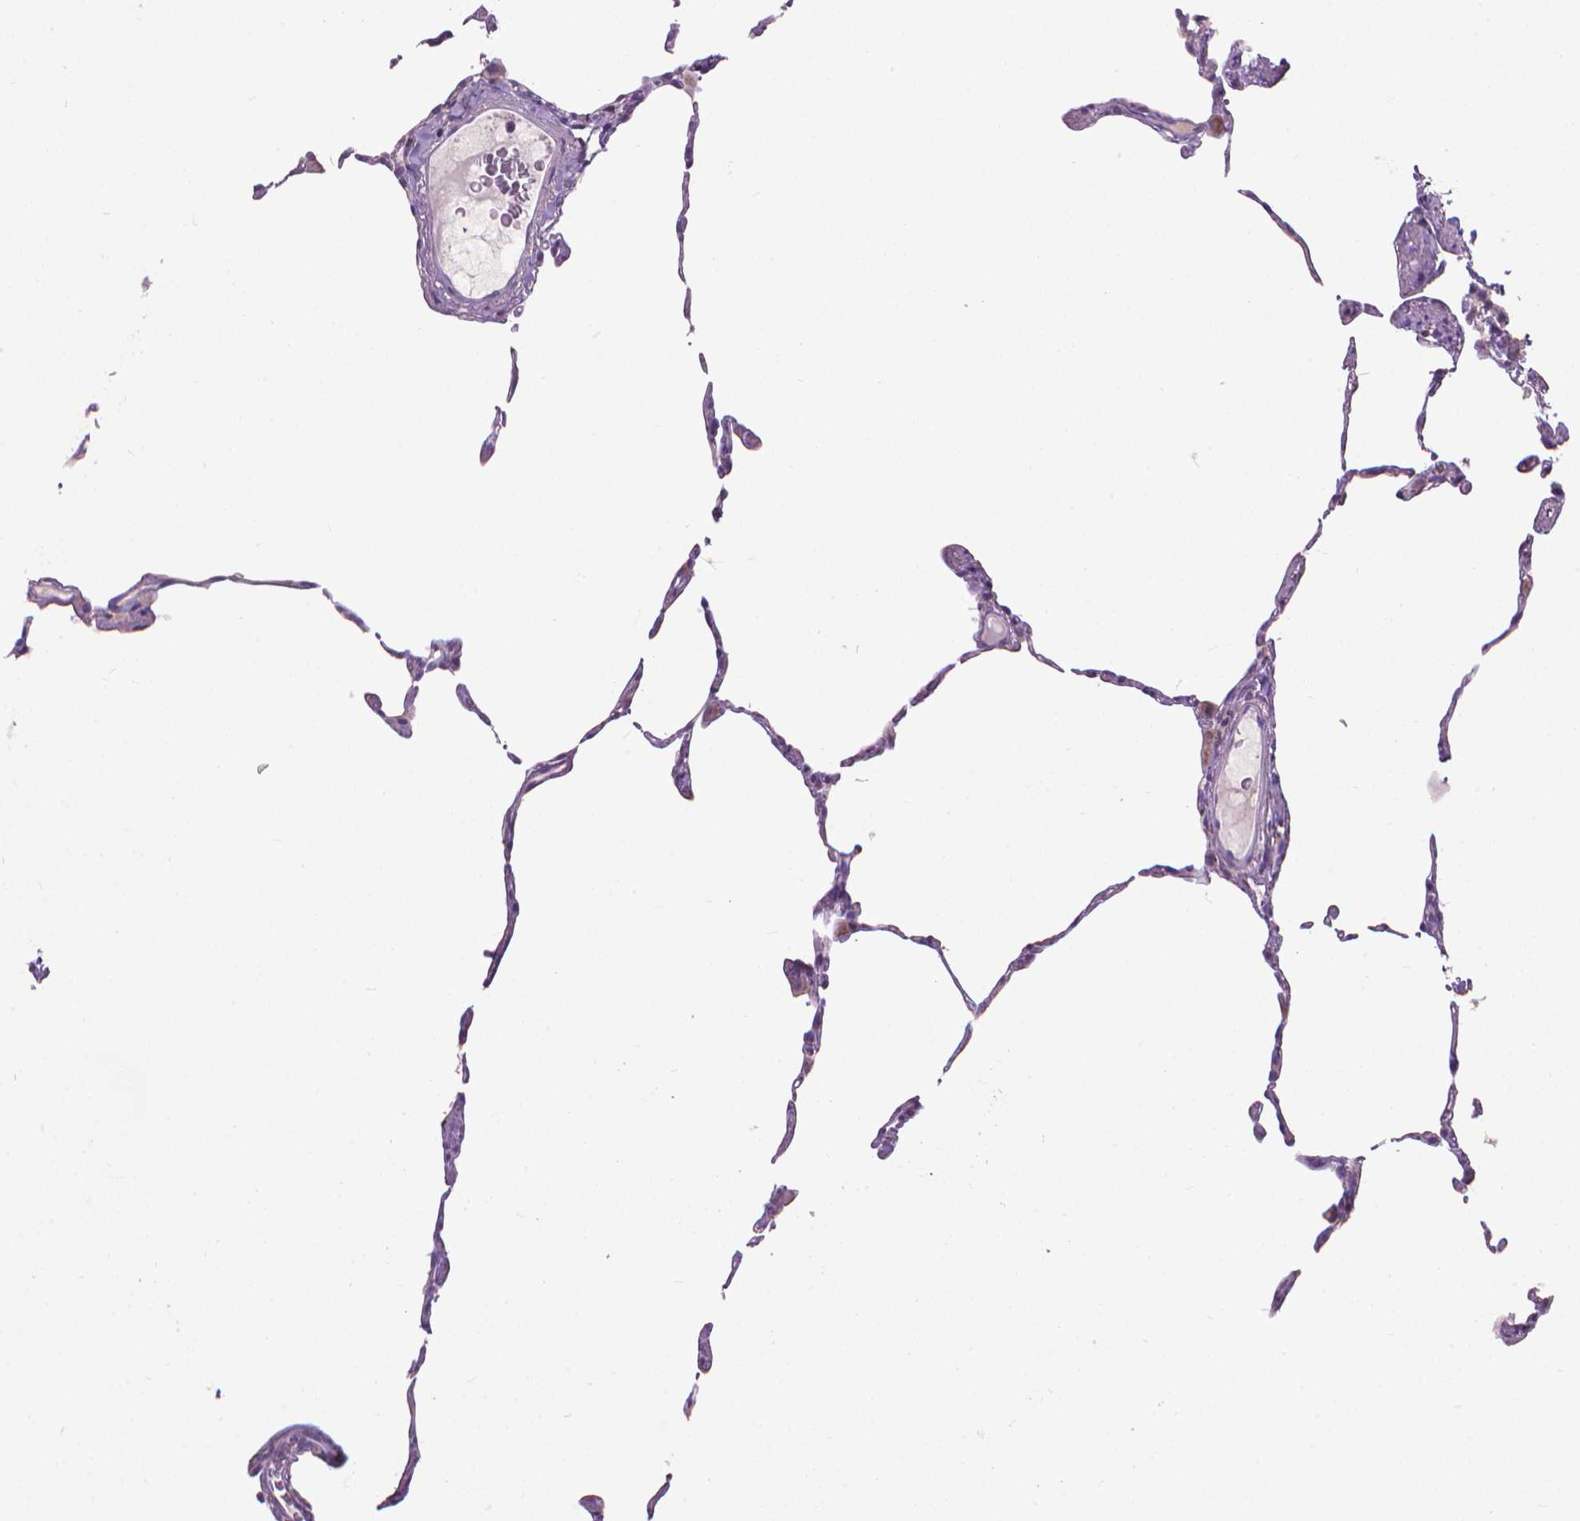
{"staining": {"intensity": "negative", "quantity": "none", "location": "none"}, "tissue": "lung", "cell_type": "Alveolar cells", "image_type": "normal", "snomed": [{"axis": "morphology", "description": "Normal tissue, NOS"}, {"axis": "topography", "description": "Lung"}], "caption": "Lung was stained to show a protein in brown. There is no significant staining in alveolar cells. (DAB immunohistochemistry with hematoxylin counter stain).", "gene": "VDAC1", "patient": {"sex": "female", "age": 57}}